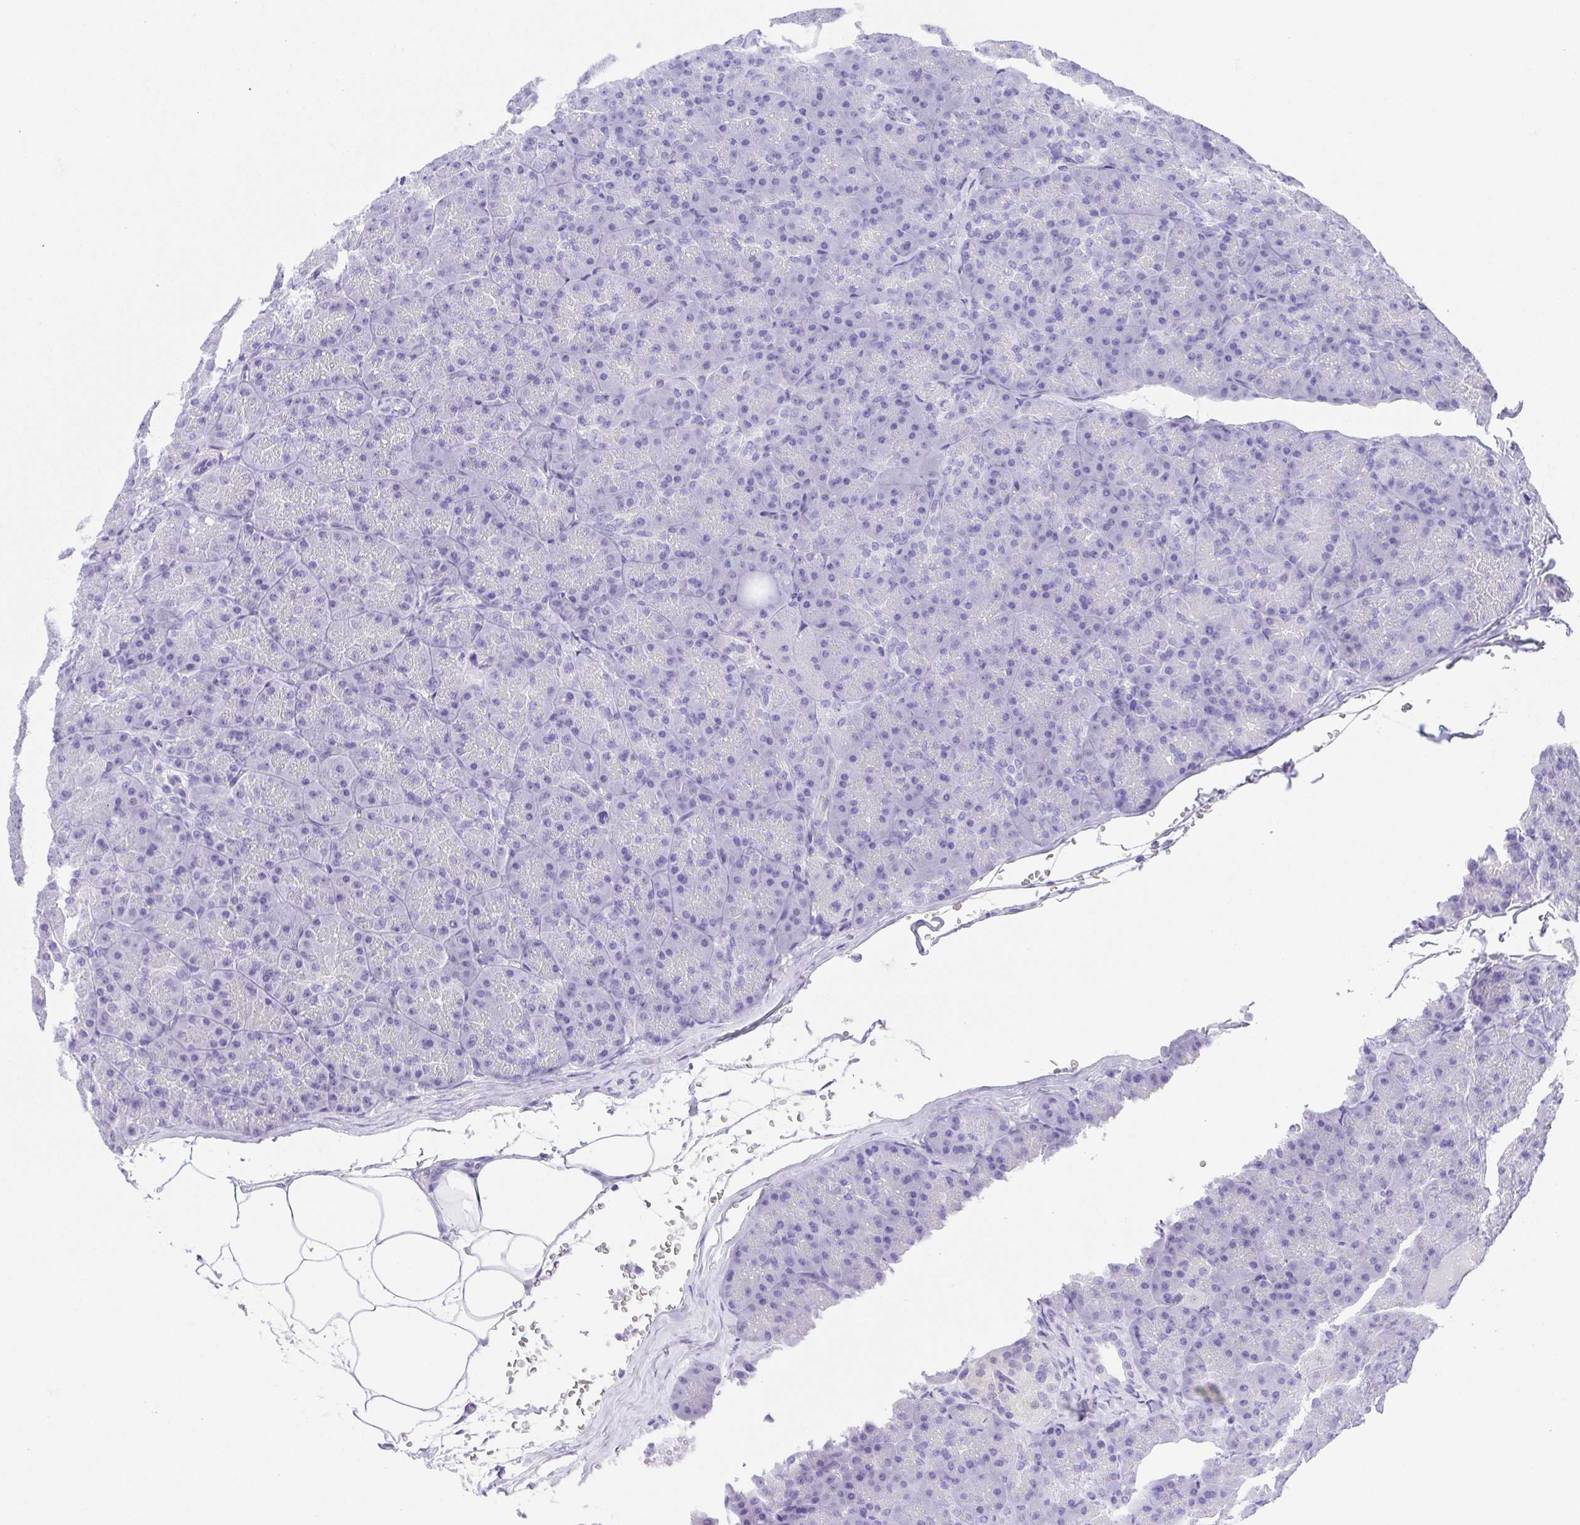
{"staining": {"intensity": "negative", "quantity": "none", "location": "none"}, "tissue": "pancreas", "cell_type": "Exocrine glandular cells", "image_type": "normal", "snomed": [{"axis": "morphology", "description": "Normal tissue, NOS"}, {"axis": "topography", "description": "Pancreas"}], "caption": "Exocrine glandular cells show no significant protein positivity in normal pancreas.", "gene": "LUZP4", "patient": {"sex": "male", "age": 57}}